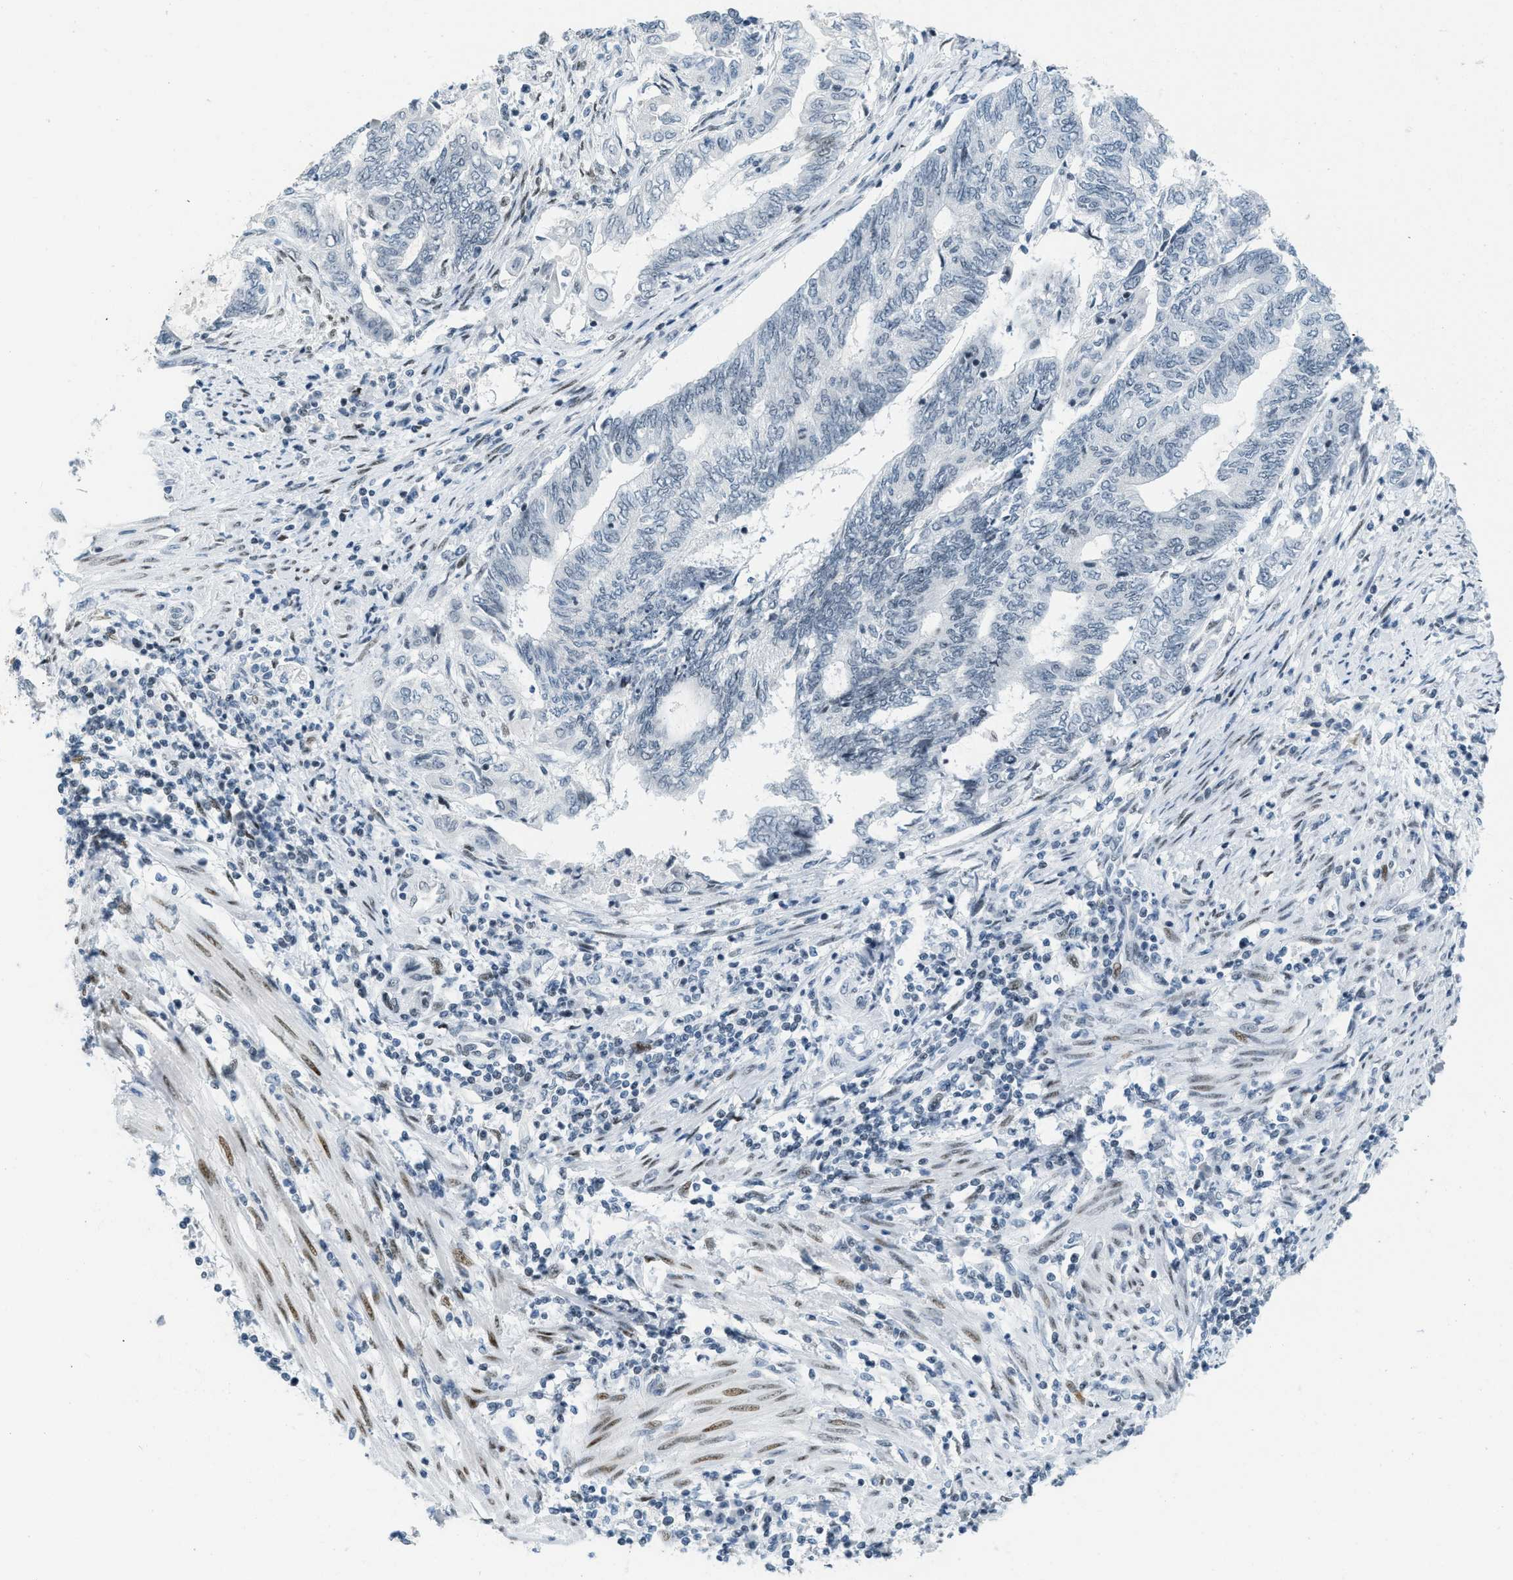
{"staining": {"intensity": "negative", "quantity": "none", "location": "none"}, "tissue": "endometrial cancer", "cell_type": "Tumor cells", "image_type": "cancer", "snomed": [{"axis": "morphology", "description": "Adenocarcinoma, NOS"}, {"axis": "topography", "description": "Uterus"}, {"axis": "topography", "description": "Endometrium"}], "caption": "Immunohistochemistry histopathology image of human endometrial cancer (adenocarcinoma) stained for a protein (brown), which exhibits no staining in tumor cells.", "gene": "PBX1", "patient": {"sex": "female", "age": 70}}